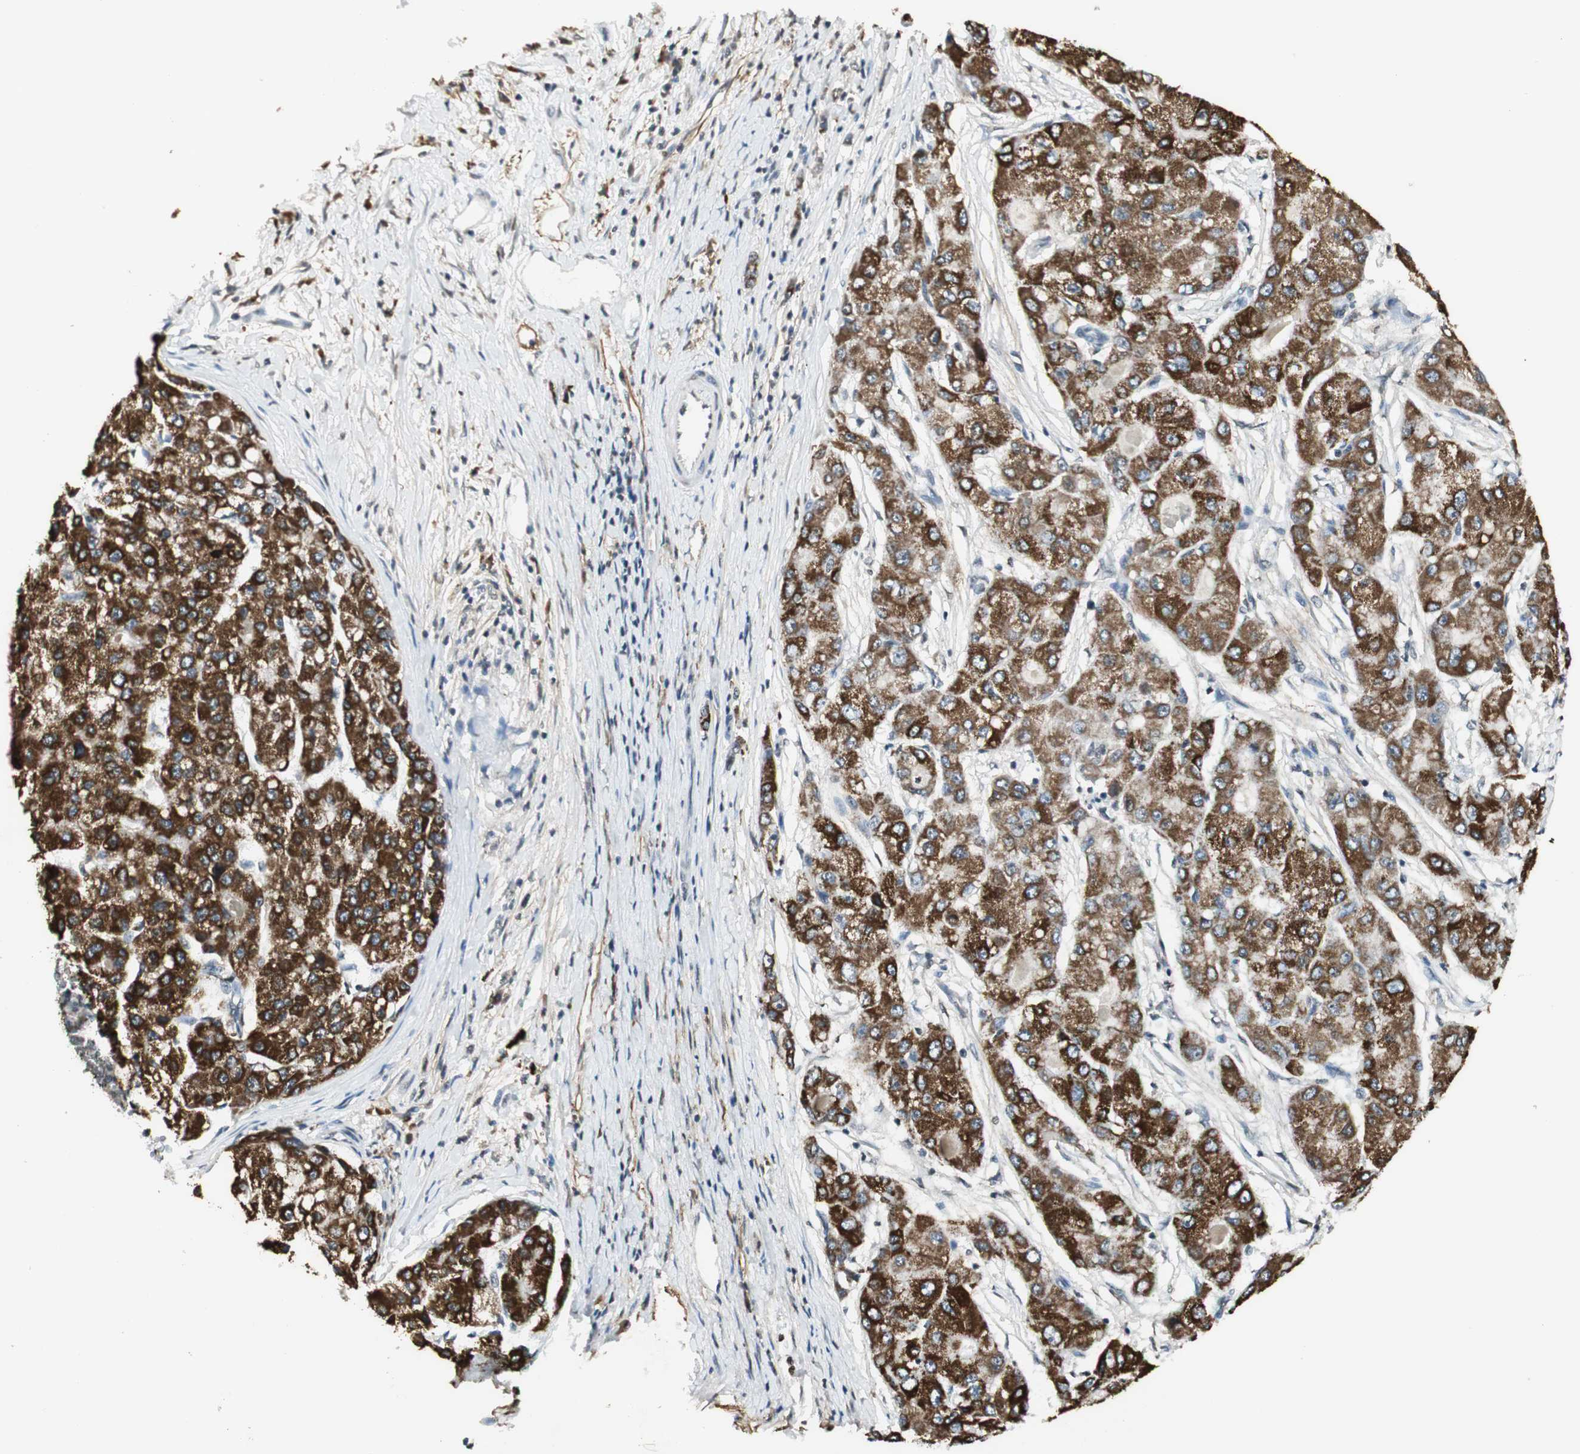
{"staining": {"intensity": "strong", "quantity": ">75%", "location": "cytoplasmic/membranous"}, "tissue": "liver cancer", "cell_type": "Tumor cells", "image_type": "cancer", "snomed": [{"axis": "morphology", "description": "Carcinoma, Hepatocellular, NOS"}, {"axis": "topography", "description": "Liver"}], "caption": "Immunohistochemistry image of liver hepatocellular carcinoma stained for a protein (brown), which exhibits high levels of strong cytoplasmic/membranous positivity in about >75% of tumor cells.", "gene": "PRELID1", "patient": {"sex": "male", "age": 80}}